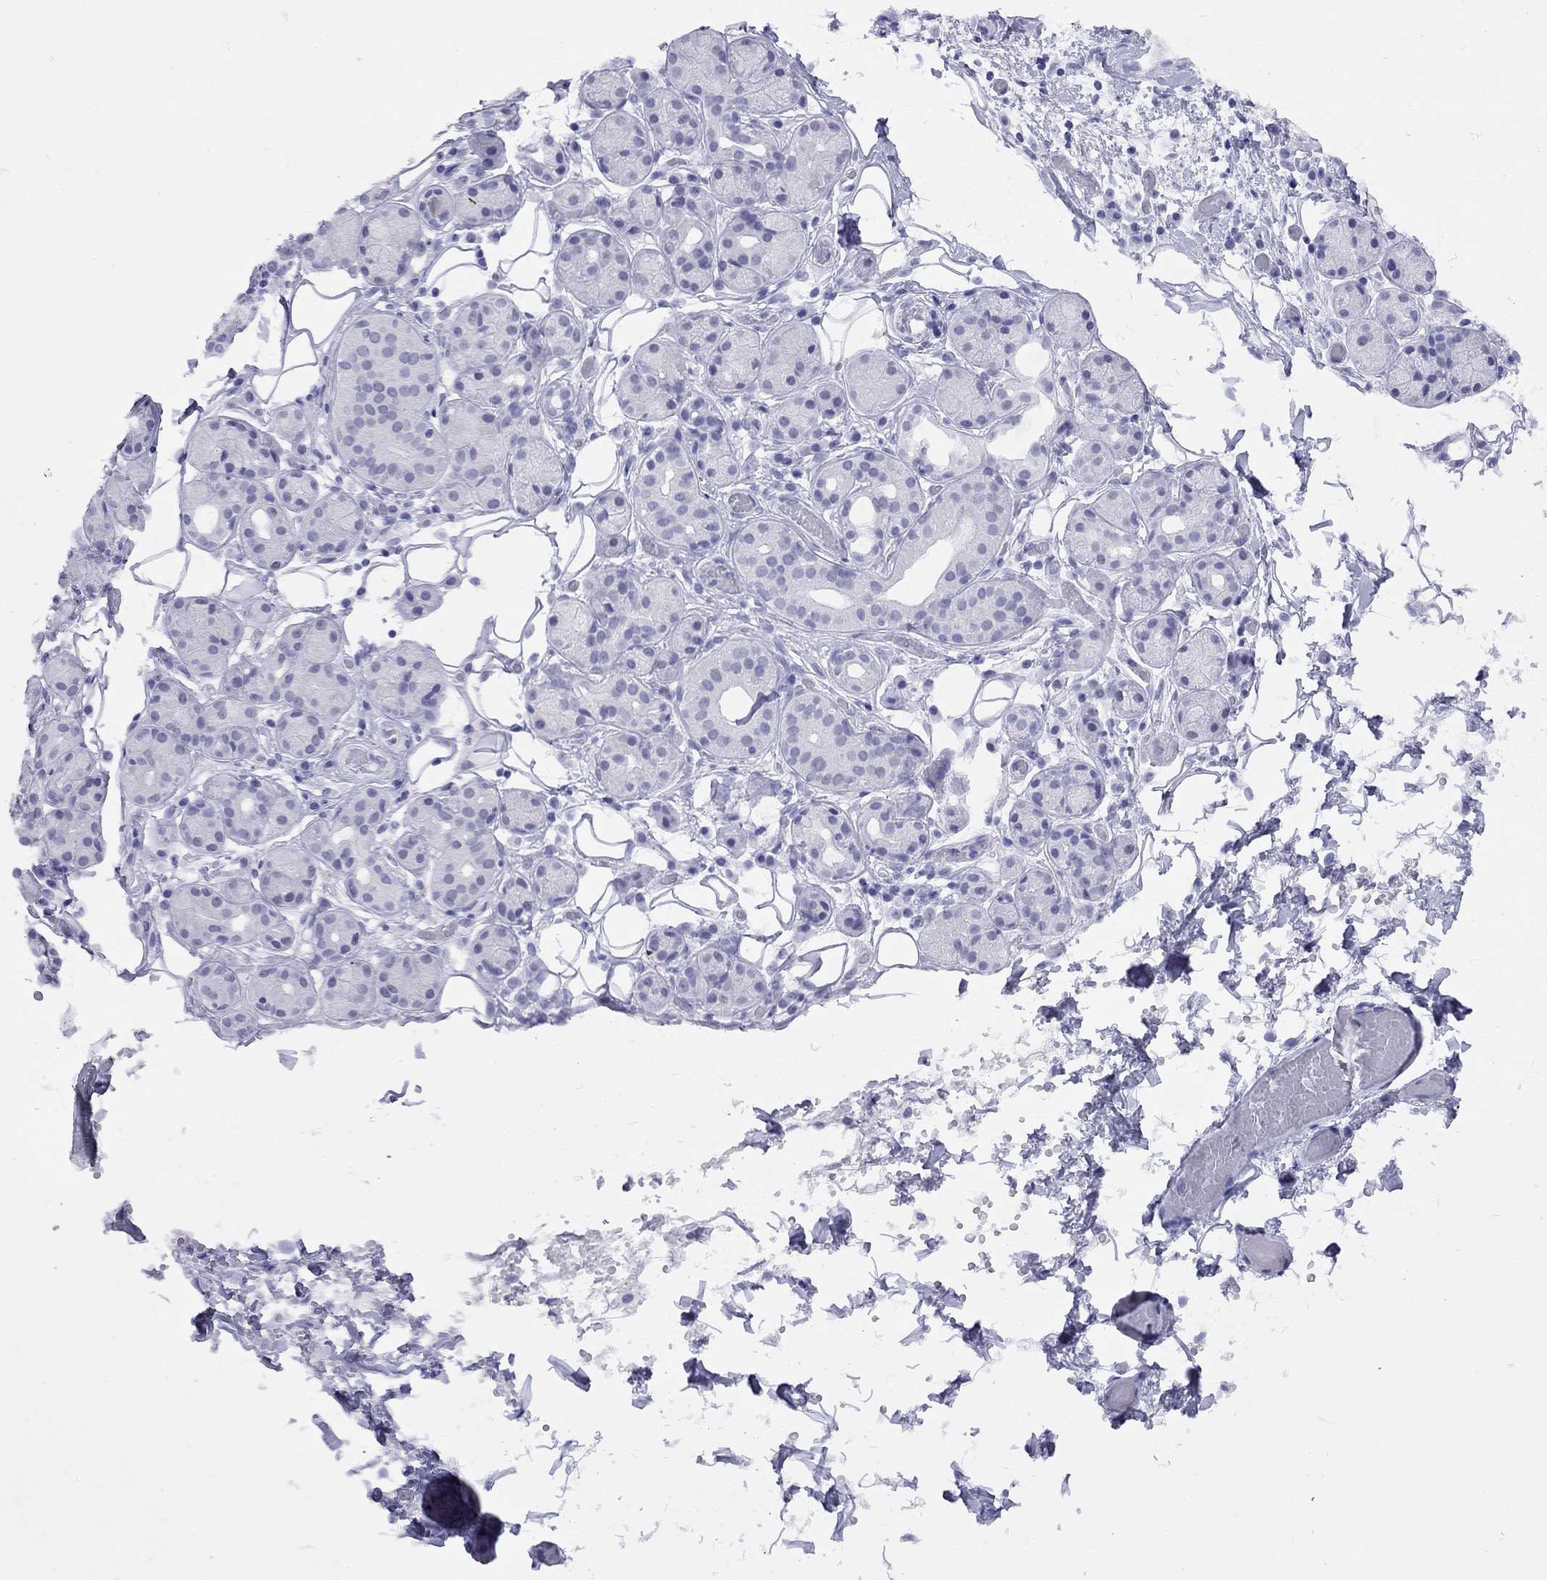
{"staining": {"intensity": "negative", "quantity": "none", "location": "none"}, "tissue": "salivary gland", "cell_type": "Glandular cells", "image_type": "normal", "snomed": [{"axis": "morphology", "description": "Normal tissue, NOS"}, {"axis": "topography", "description": "Salivary gland"}, {"axis": "topography", "description": "Peripheral nerve tissue"}], "caption": "Immunohistochemical staining of normal salivary gland shows no significant positivity in glandular cells. Nuclei are stained in blue.", "gene": "LYAR", "patient": {"sex": "male", "age": 71}}